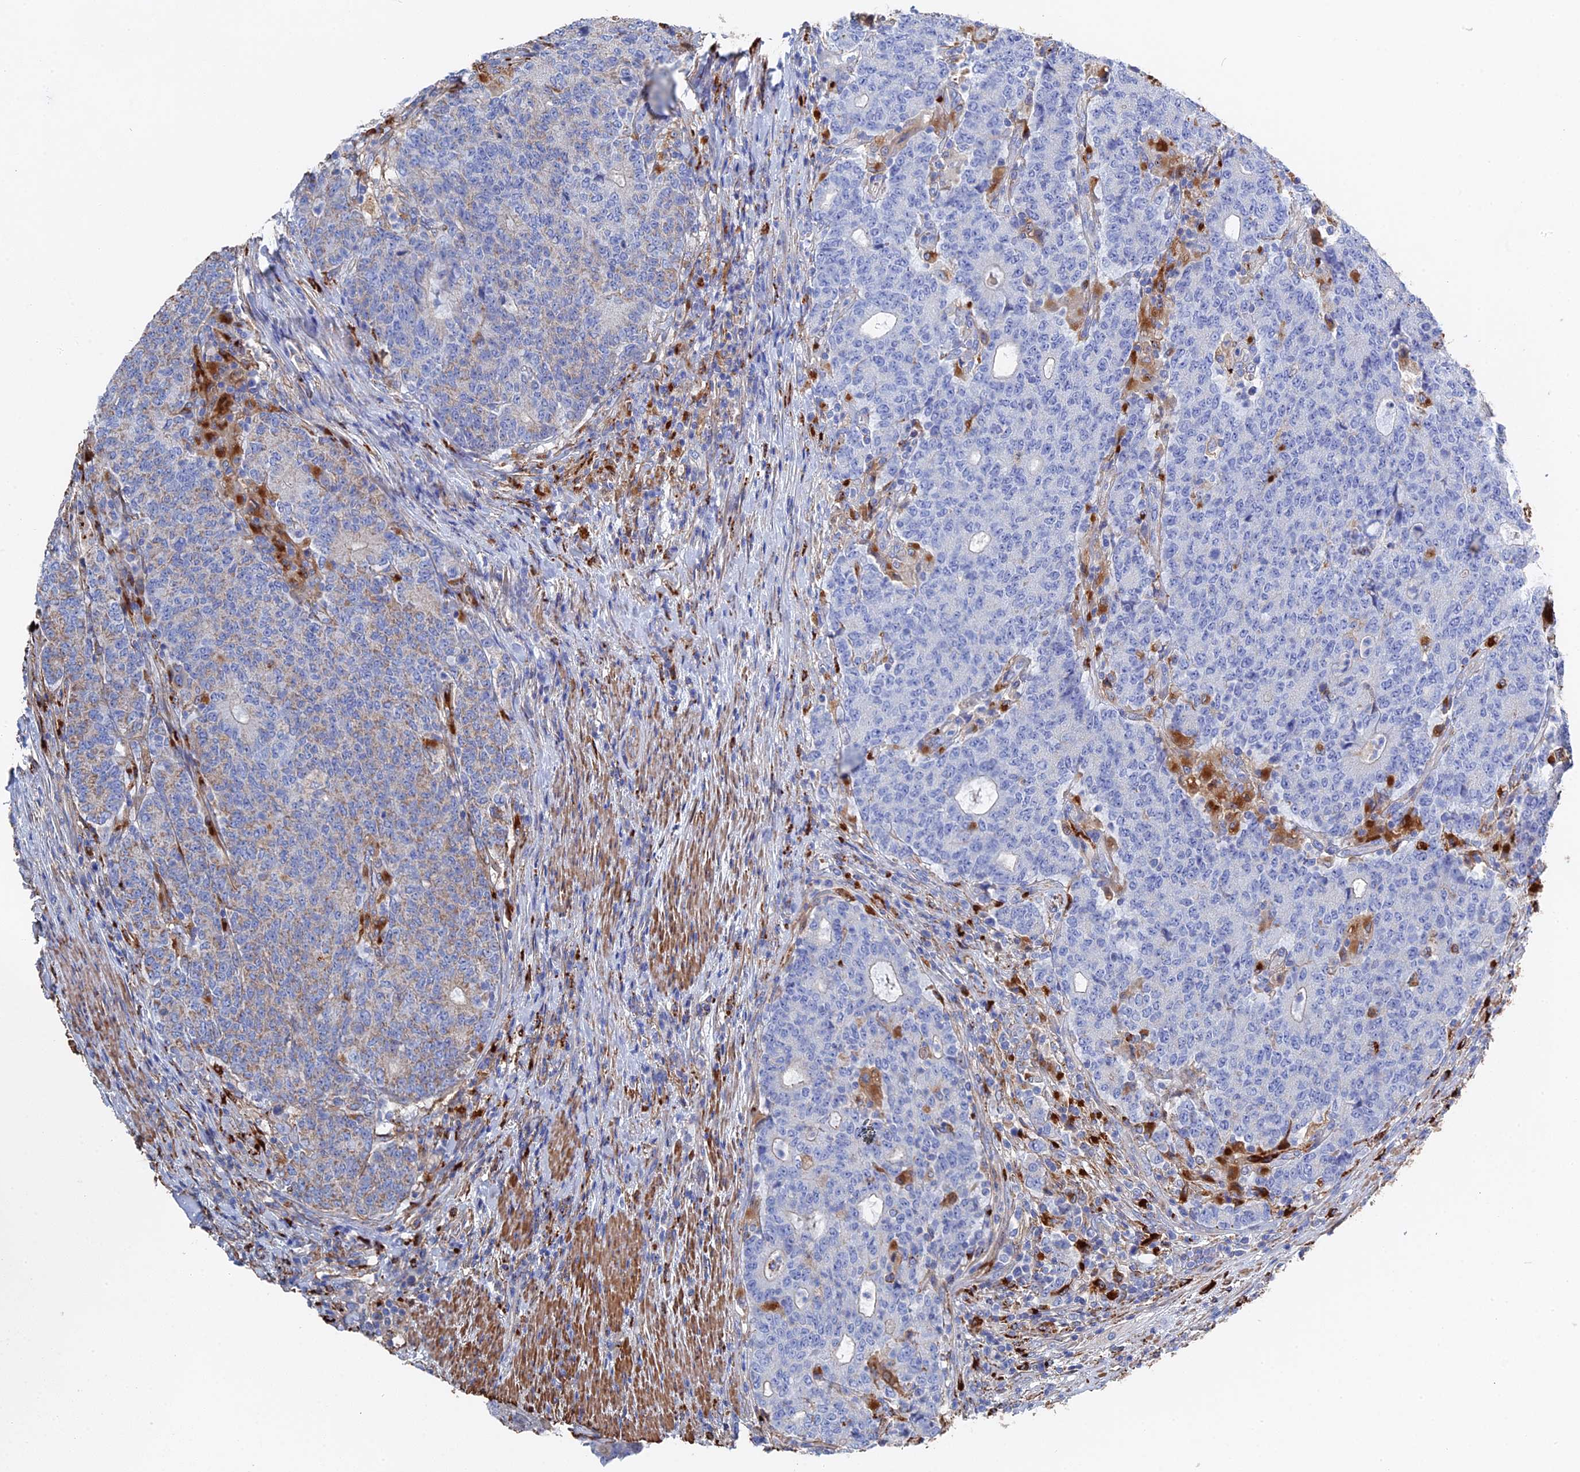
{"staining": {"intensity": "moderate", "quantity": "<25%", "location": "cytoplasmic/membranous"}, "tissue": "colorectal cancer", "cell_type": "Tumor cells", "image_type": "cancer", "snomed": [{"axis": "morphology", "description": "Adenocarcinoma, NOS"}, {"axis": "topography", "description": "Colon"}], "caption": "Protein staining exhibits moderate cytoplasmic/membranous positivity in approximately <25% of tumor cells in colorectal cancer.", "gene": "STRA6", "patient": {"sex": "female", "age": 75}}